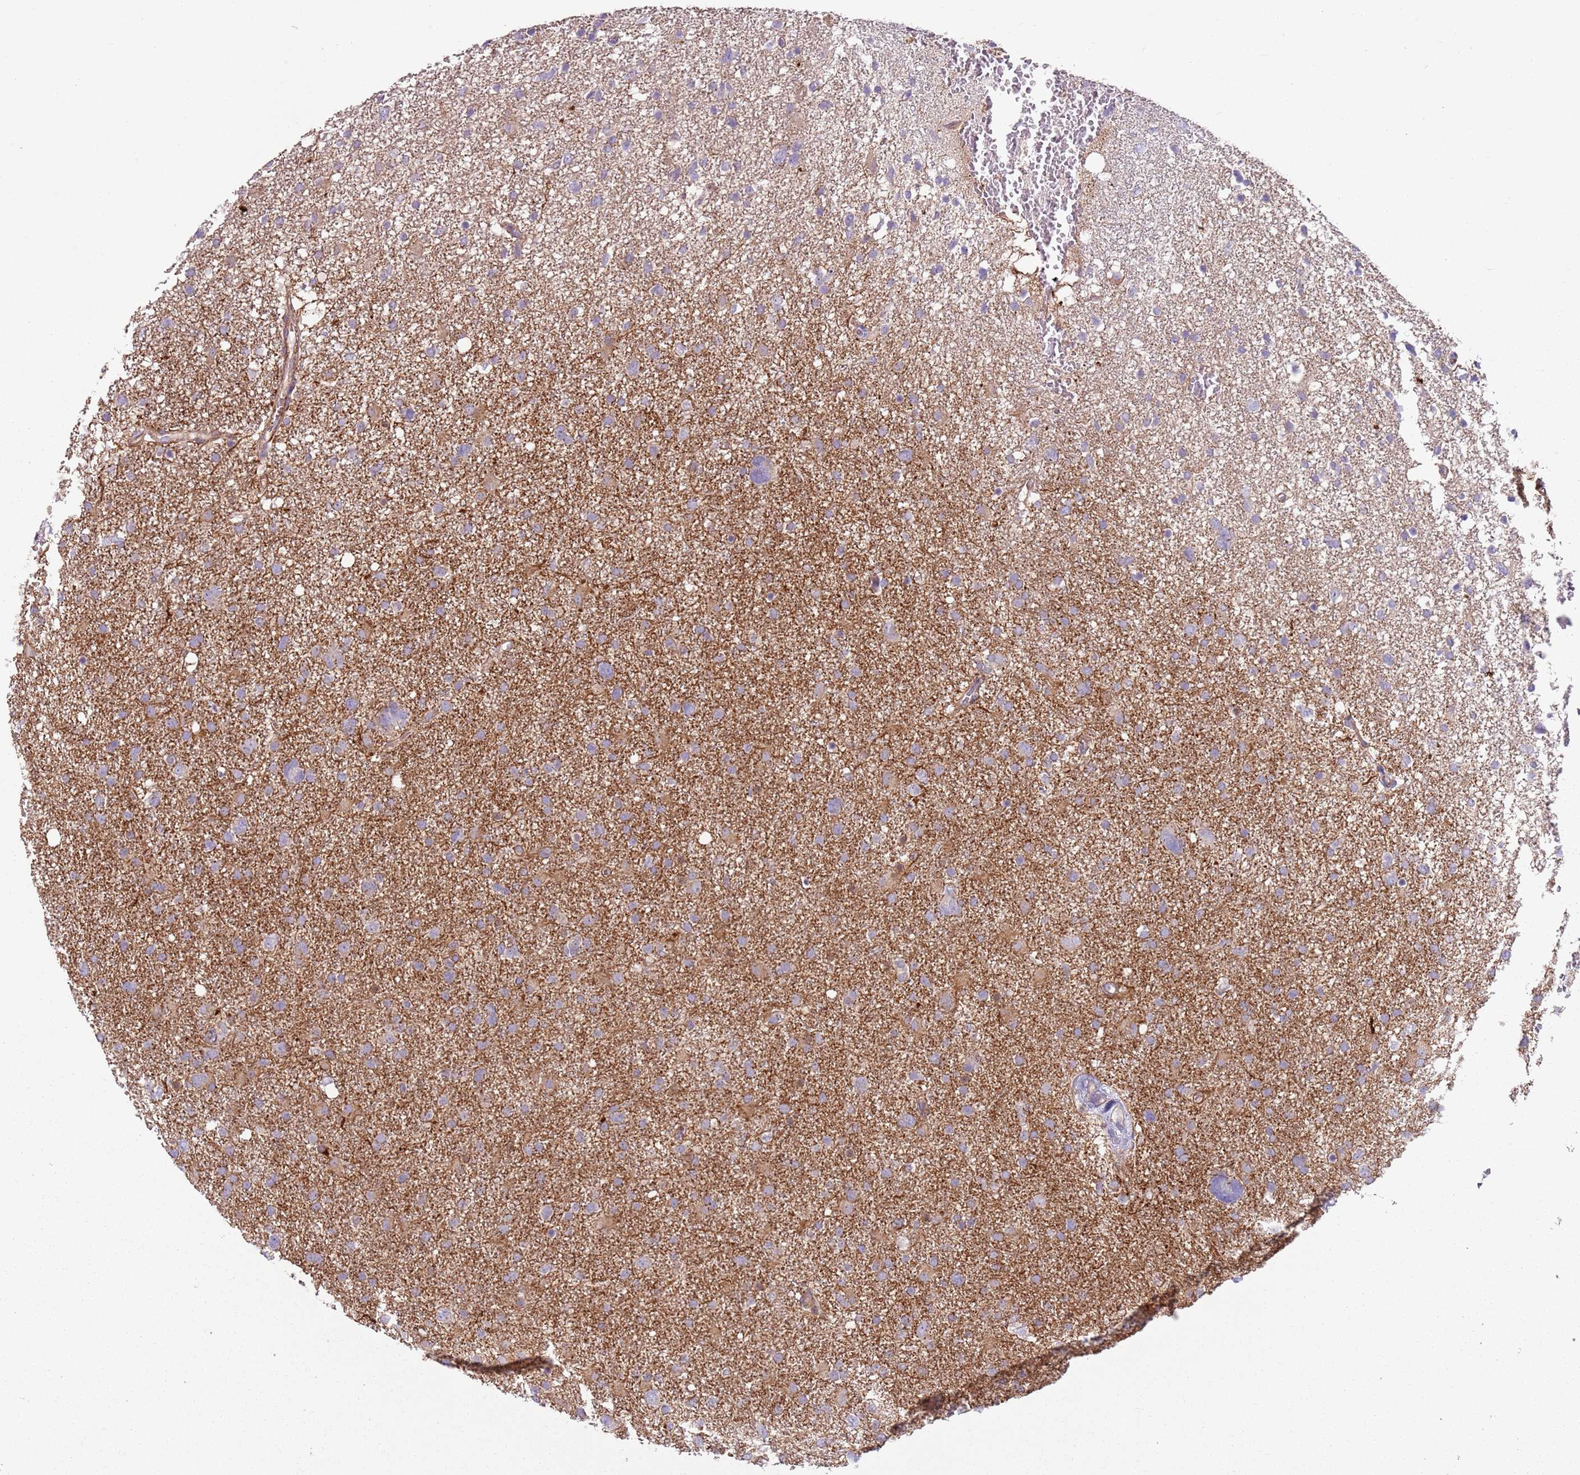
{"staining": {"intensity": "negative", "quantity": "none", "location": "none"}, "tissue": "glioma", "cell_type": "Tumor cells", "image_type": "cancer", "snomed": [{"axis": "morphology", "description": "Glioma, malignant, High grade"}, {"axis": "topography", "description": "Brain"}], "caption": "This is an IHC histopathology image of glioma. There is no positivity in tumor cells.", "gene": "GNAI3", "patient": {"sex": "male", "age": 61}}